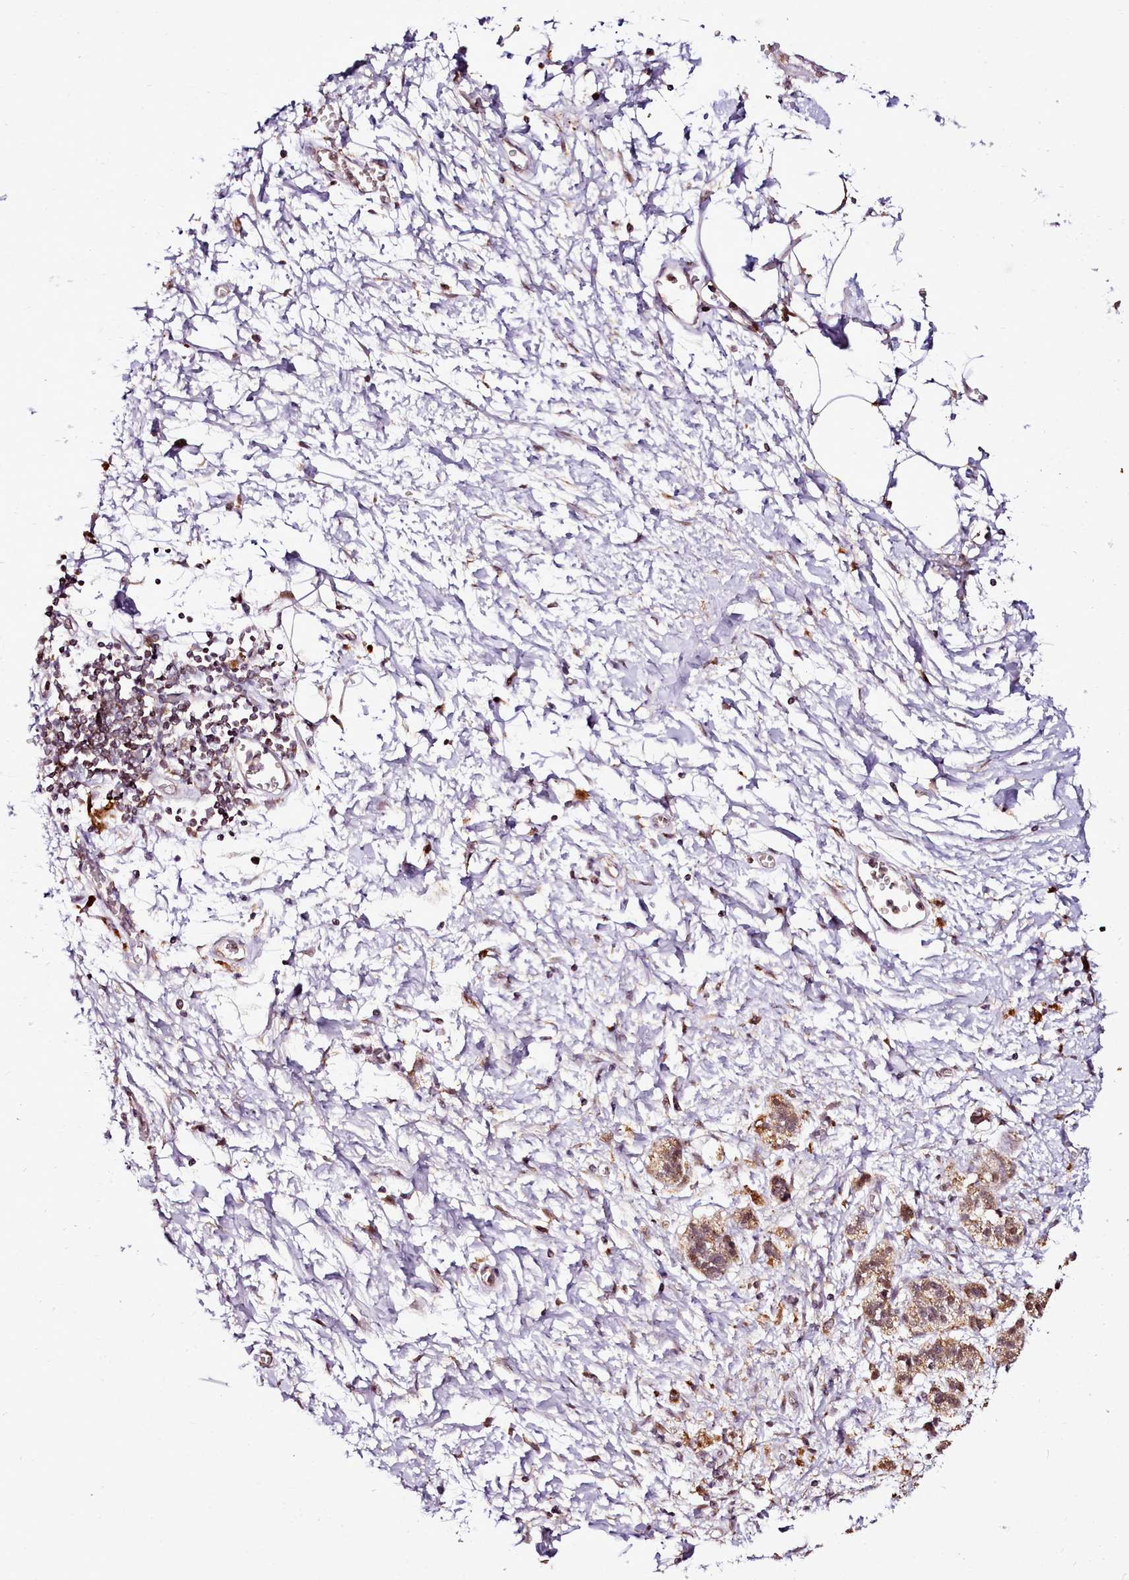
{"staining": {"intensity": "moderate", "quantity": "25%-75%", "location": "cytoplasmic/membranous"}, "tissue": "adipose tissue", "cell_type": "Adipocytes", "image_type": "normal", "snomed": [{"axis": "morphology", "description": "Normal tissue, NOS"}, {"axis": "morphology", "description": "Adenocarcinoma, NOS"}, {"axis": "topography", "description": "Pancreas"}, {"axis": "topography", "description": "Peripheral nerve tissue"}], "caption": "High-magnification brightfield microscopy of normal adipose tissue stained with DAB (brown) and counterstained with hematoxylin (blue). adipocytes exhibit moderate cytoplasmic/membranous staining is present in approximately25%-75% of cells.", "gene": "EDIL3", "patient": {"sex": "male", "age": 59}}